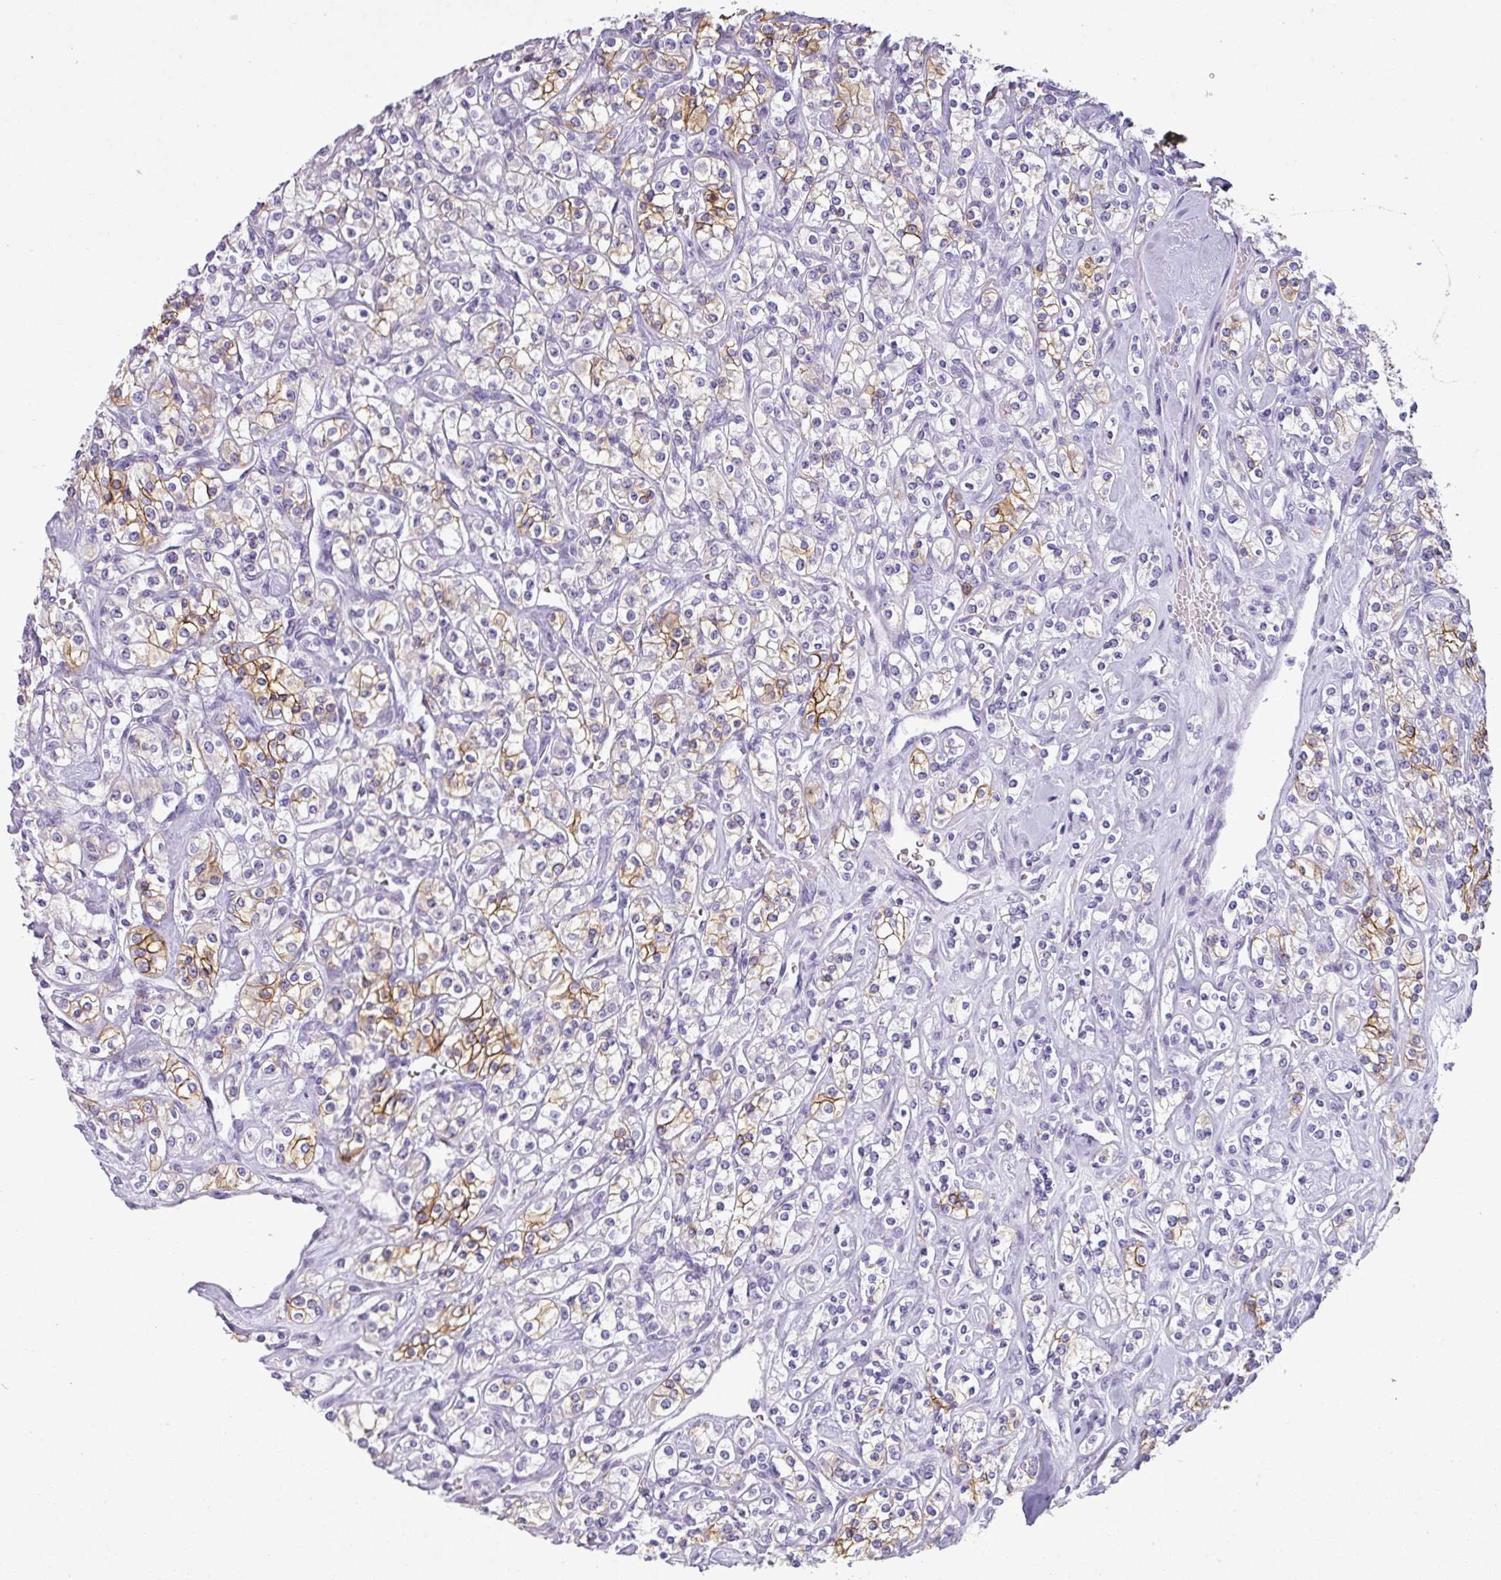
{"staining": {"intensity": "moderate", "quantity": "<25%", "location": "cytoplasmic/membranous"}, "tissue": "renal cancer", "cell_type": "Tumor cells", "image_type": "cancer", "snomed": [{"axis": "morphology", "description": "Adenocarcinoma, NOS"}, {"axis": "topography", "description": "Kidney"}], "caption": "This is an image of immunohistochemistry staining of adenocarcinoma (renal), which shows moderate staining in the cytoplasmic/membranous of tumor cells.", "gene": "CDH16", "patient": {"sex": "male", "age": 77}}